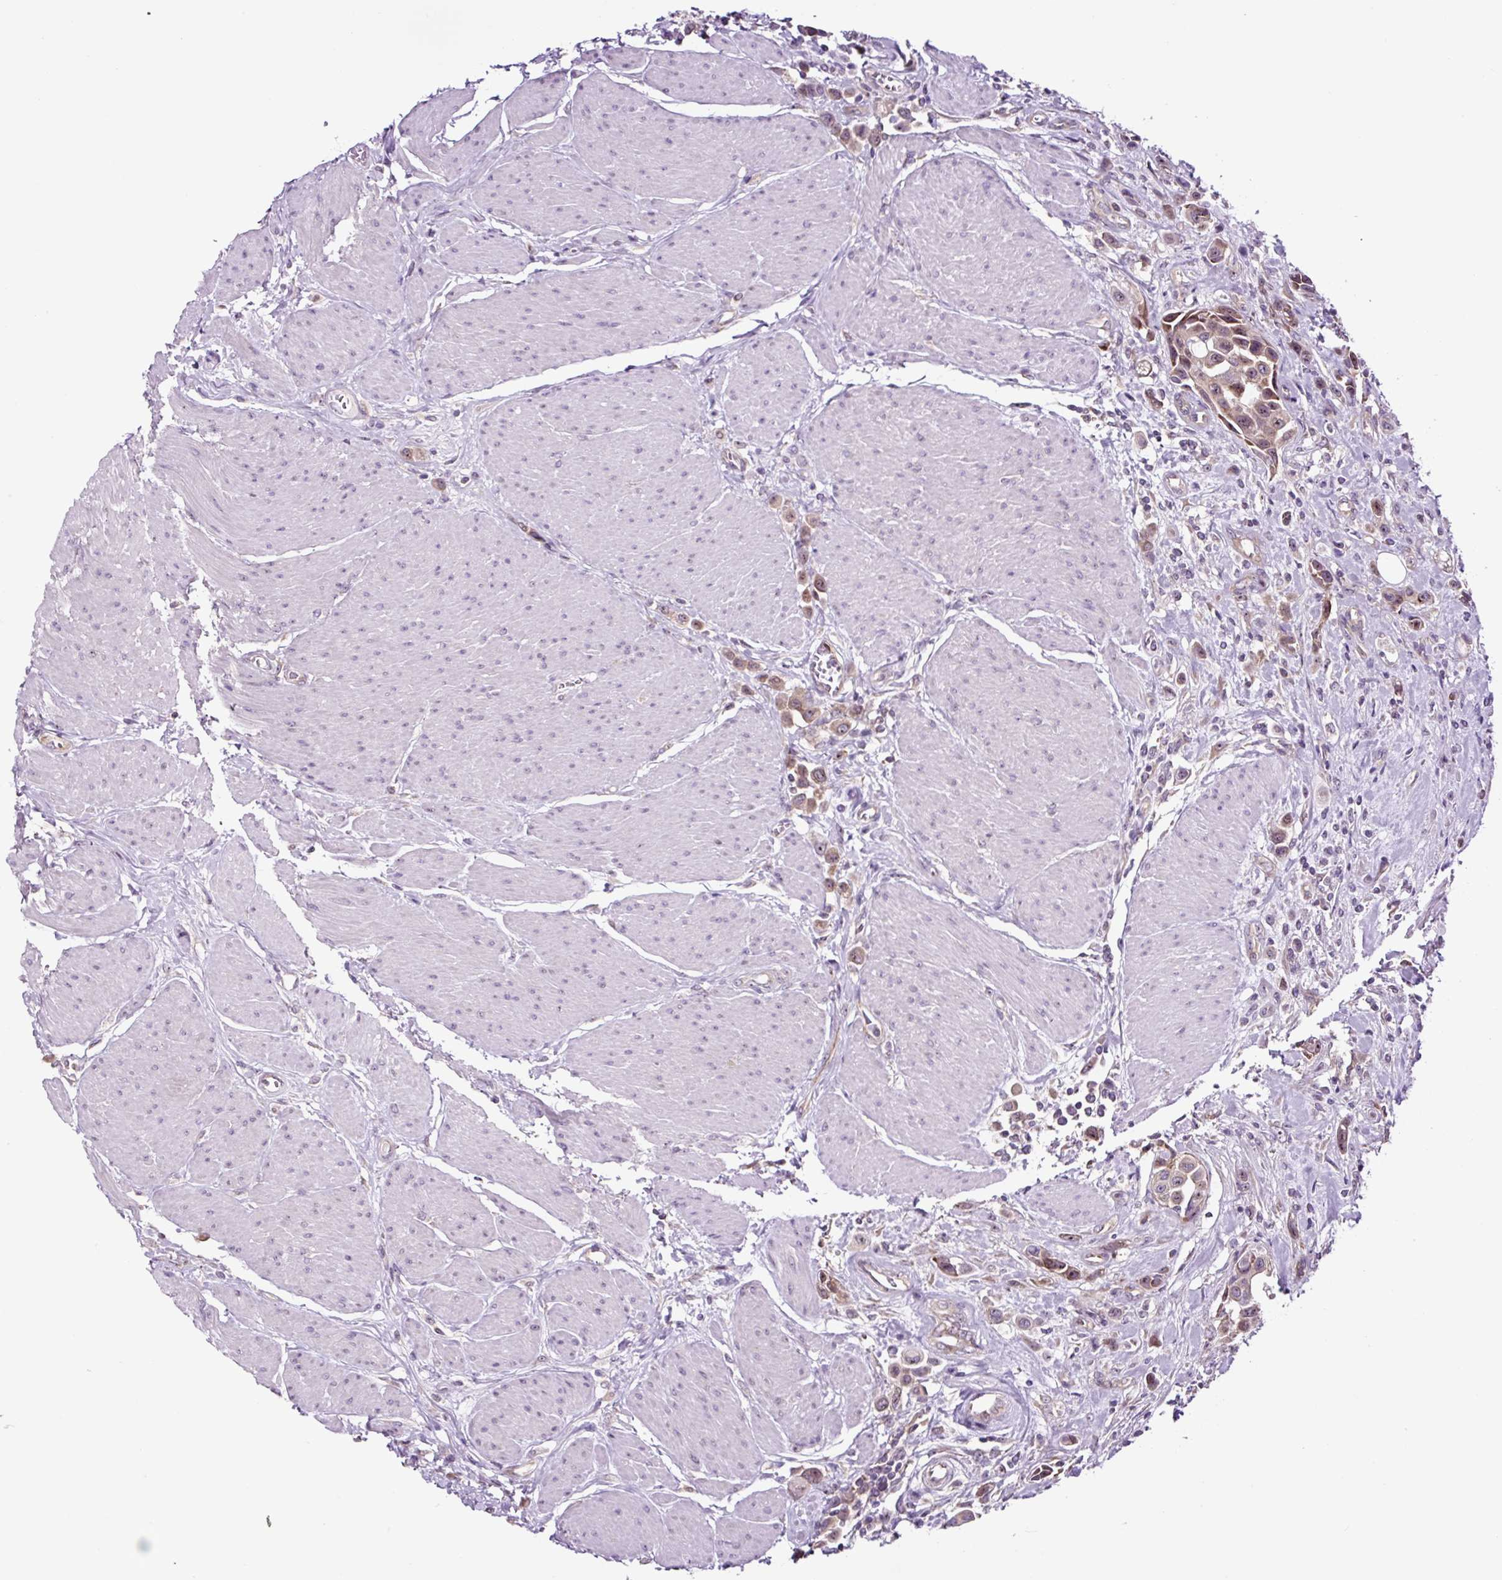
{"staining": {"intensity": "weak", "quantity": ">75%", "location": "cytoplasmic/membranous,nuclear"}, "tissue": "urothelial cancer", "cell_type": "Tumor cells", "image_type": "cancer", "snomed": [{"axis": "morphology", "description": "Urothelial carcinoma, High grade"}, {"axis": "topography", "description": "Urinary bladder"}], "caption": "Immunohistochemistry (DAB) staining of human urothelial cancer displays weak cytoplasmic/membranous and nuclear protein staining in about >75% of tumor cells.", "gene": "NOM1", "patient": {"sex": "male", "age": 50}}